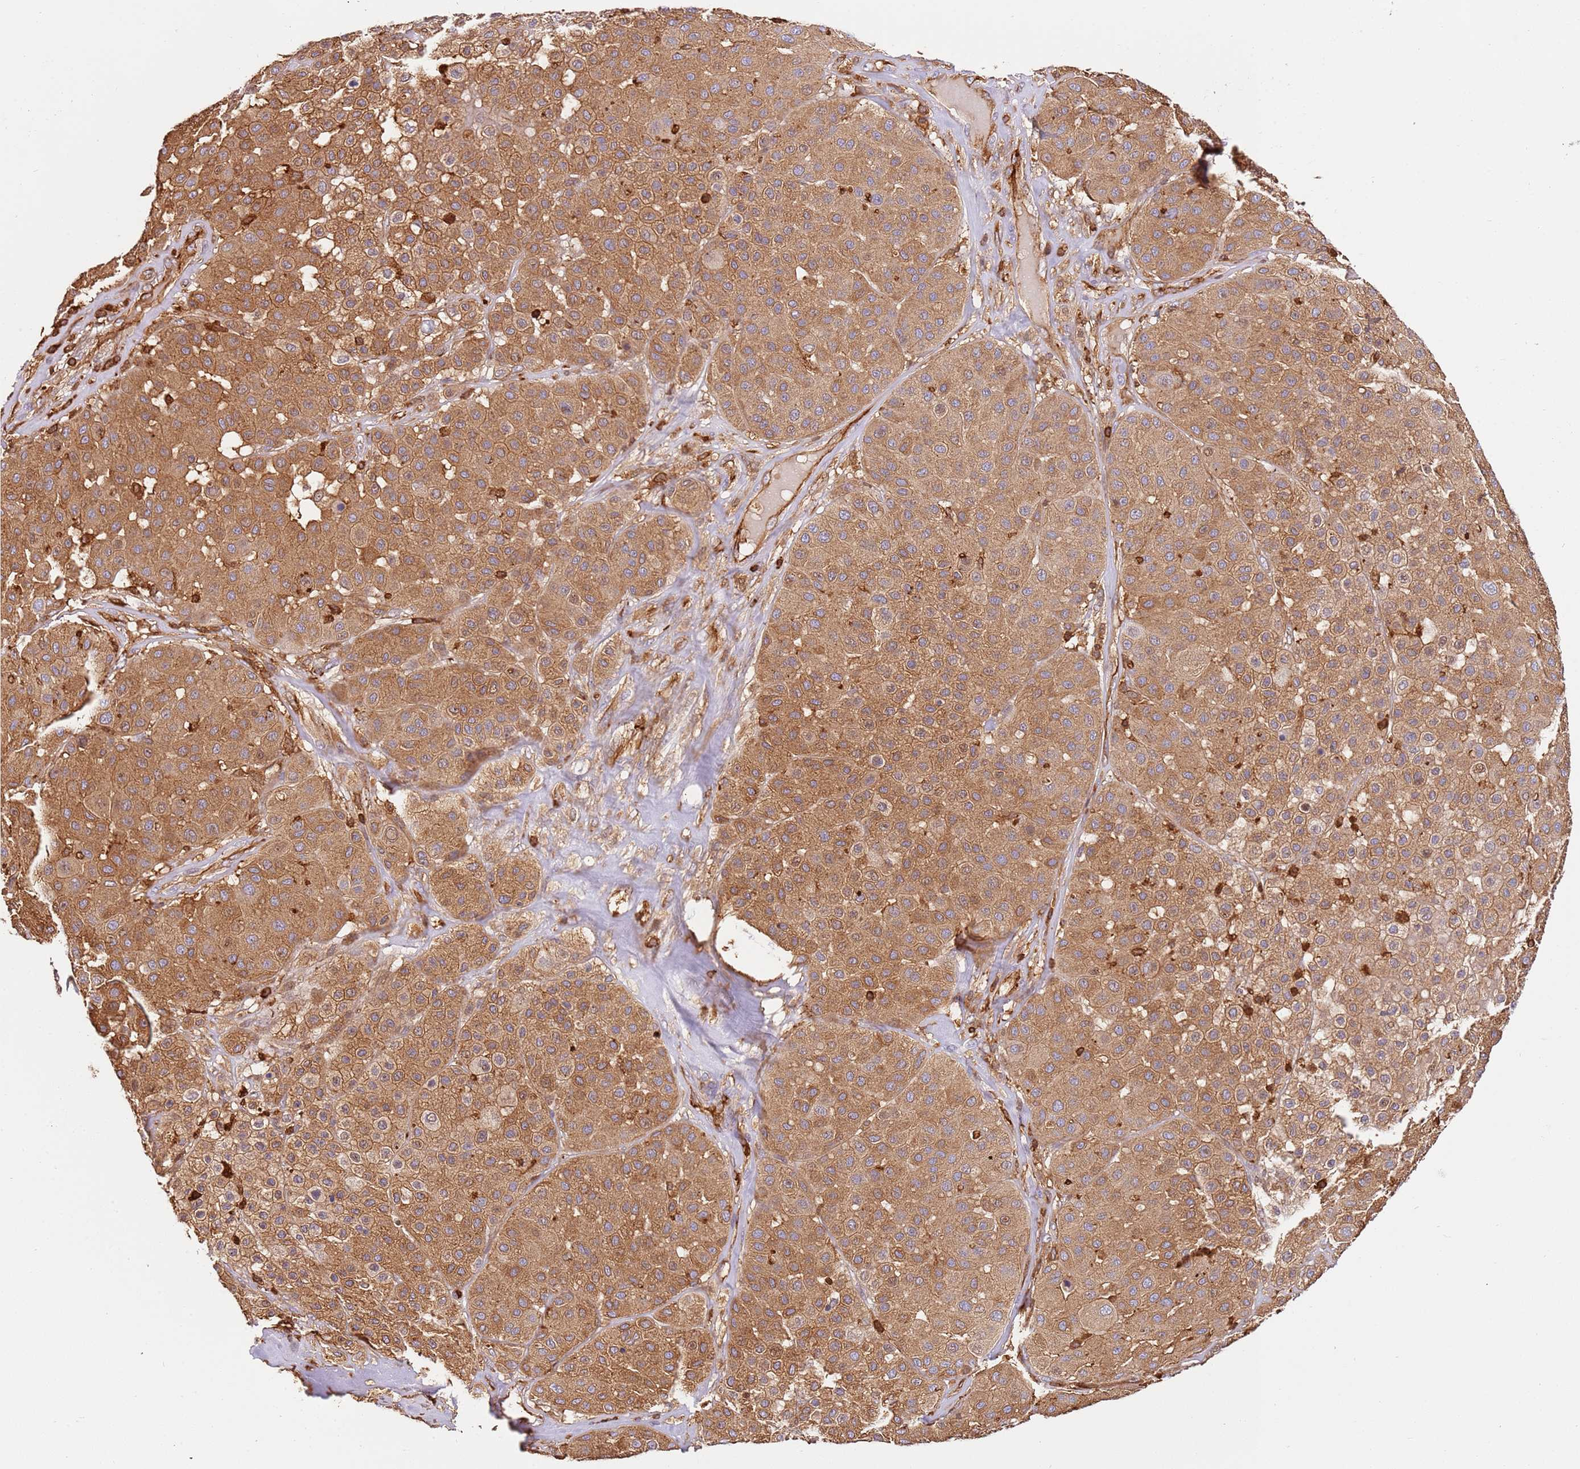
{"staining": {"intensity": "moderate", "quantity": ">75%", "location": "cytoplasmic/membranous"}, "tissue": "melanoma", "cell_type": "Tumor cells", "image_type": "cancer", "snomed": [{"axis": "morphology", "description": "Malignant melanoma, Metastatic site"}, {"axis": "topography", "description": "Smooth muscle"}], "caption": "Immunohistochemistry (IHC) histopathology image of neoplastic tissue: human melanoma stained using immunohistochemistry (IHC) displays medium levels of moderate protein expression localized specifically in the cytoplasmic/membranous of tumor cells, appearing as a cytoplasmic/membranous brown color.", "gene": "OR6P1", "patient": {"sex": "male", "age": 41}}